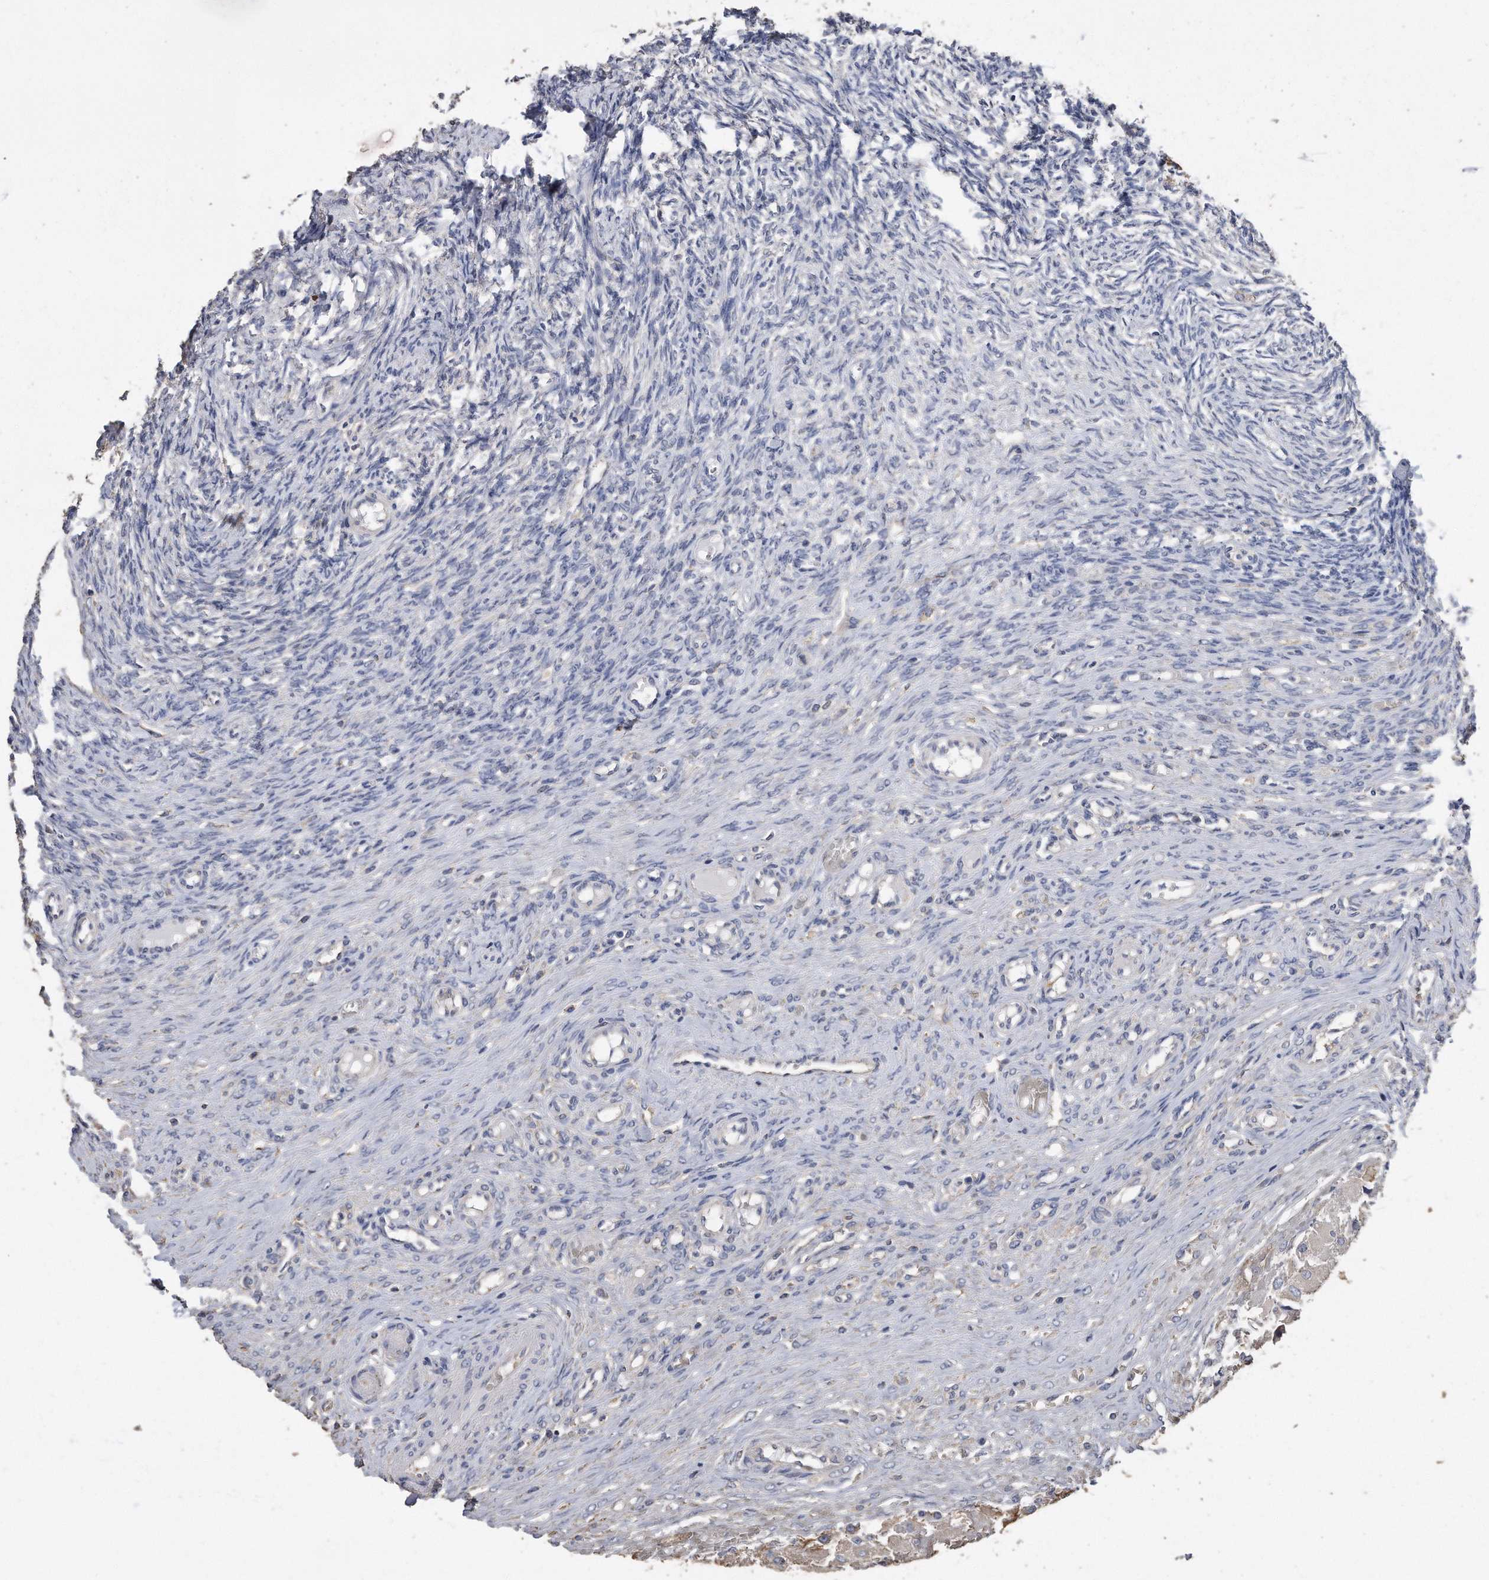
{"staining": {"intensity": "weak", "quantity": "<25%", "location": "cytoplasmic/membranous"}, "tissue": "ovary", "cell_type": "Follicle cells", "image_type": "normal", "snomed": [{"axis": "morphology", "description": "Adenocarcinoma, NOS"}, {"axis": "topography", "description": "Endometrium"}], "caption": "Immunohistochemistry of unremarkable ovary displays no staining in follicle cells.", "gene": "CDCP1", "patient": {"sex": "female", "age": 32}}